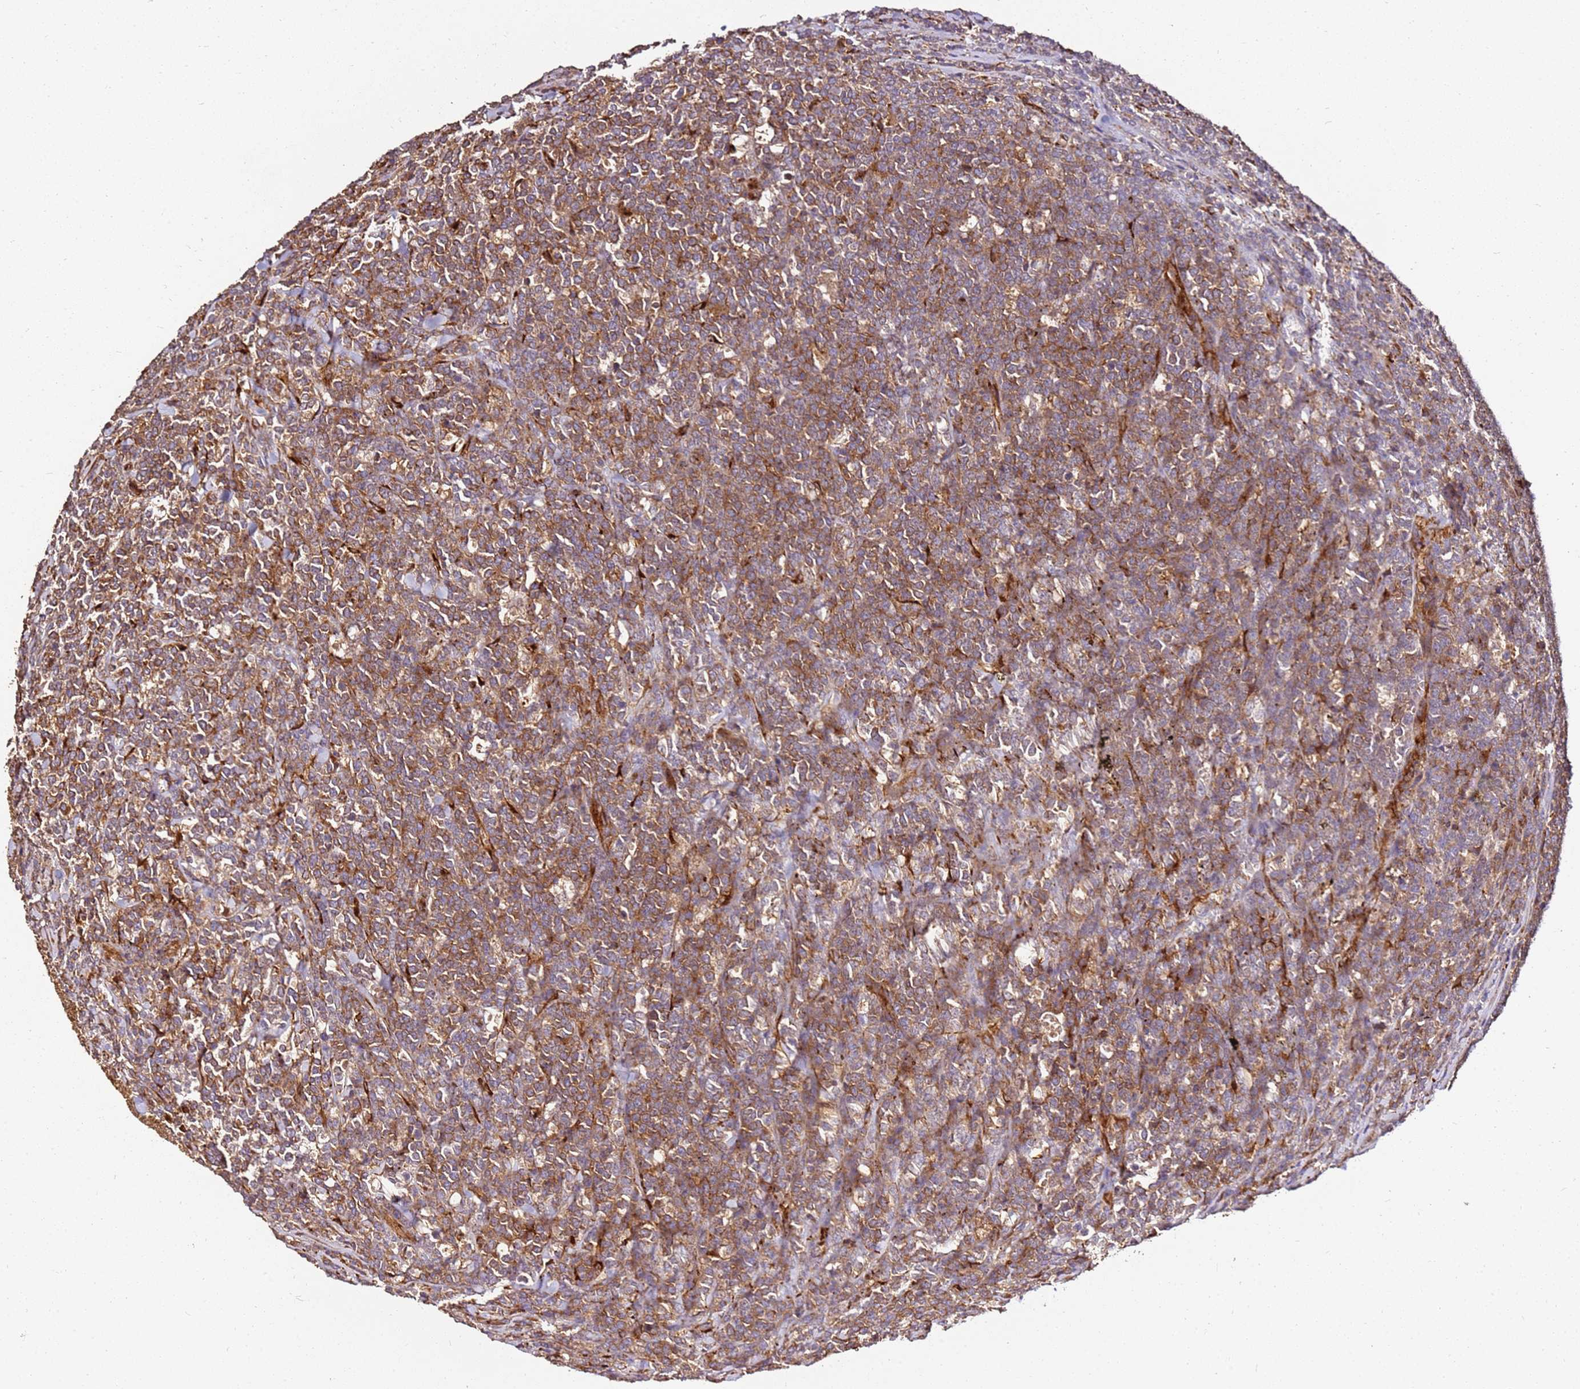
{"staining": {"intensity": "moderate", "quantity": ">75%", "location": "cytoplasmic/membranous"}, "tissue": "lymphoma", "cell_type": "Tumor cells", "image_type": "cancer", "snomed": [{"axis": "morphology", "description": "Malignant lymphoma, non-Hodgkin's type, High grade"}, {"axis": "topography", "description": "Small intestine"}], "caption": "Human malignant lymphoma, non-Hodgkin's type (high-grade) stained for a protein (brown) shows moderate cytoplasmic/membranous positive expression in approximately >75% of tumor cells.", "gene": "DVL3", "patient": {"sex": "male", "age": 8}}